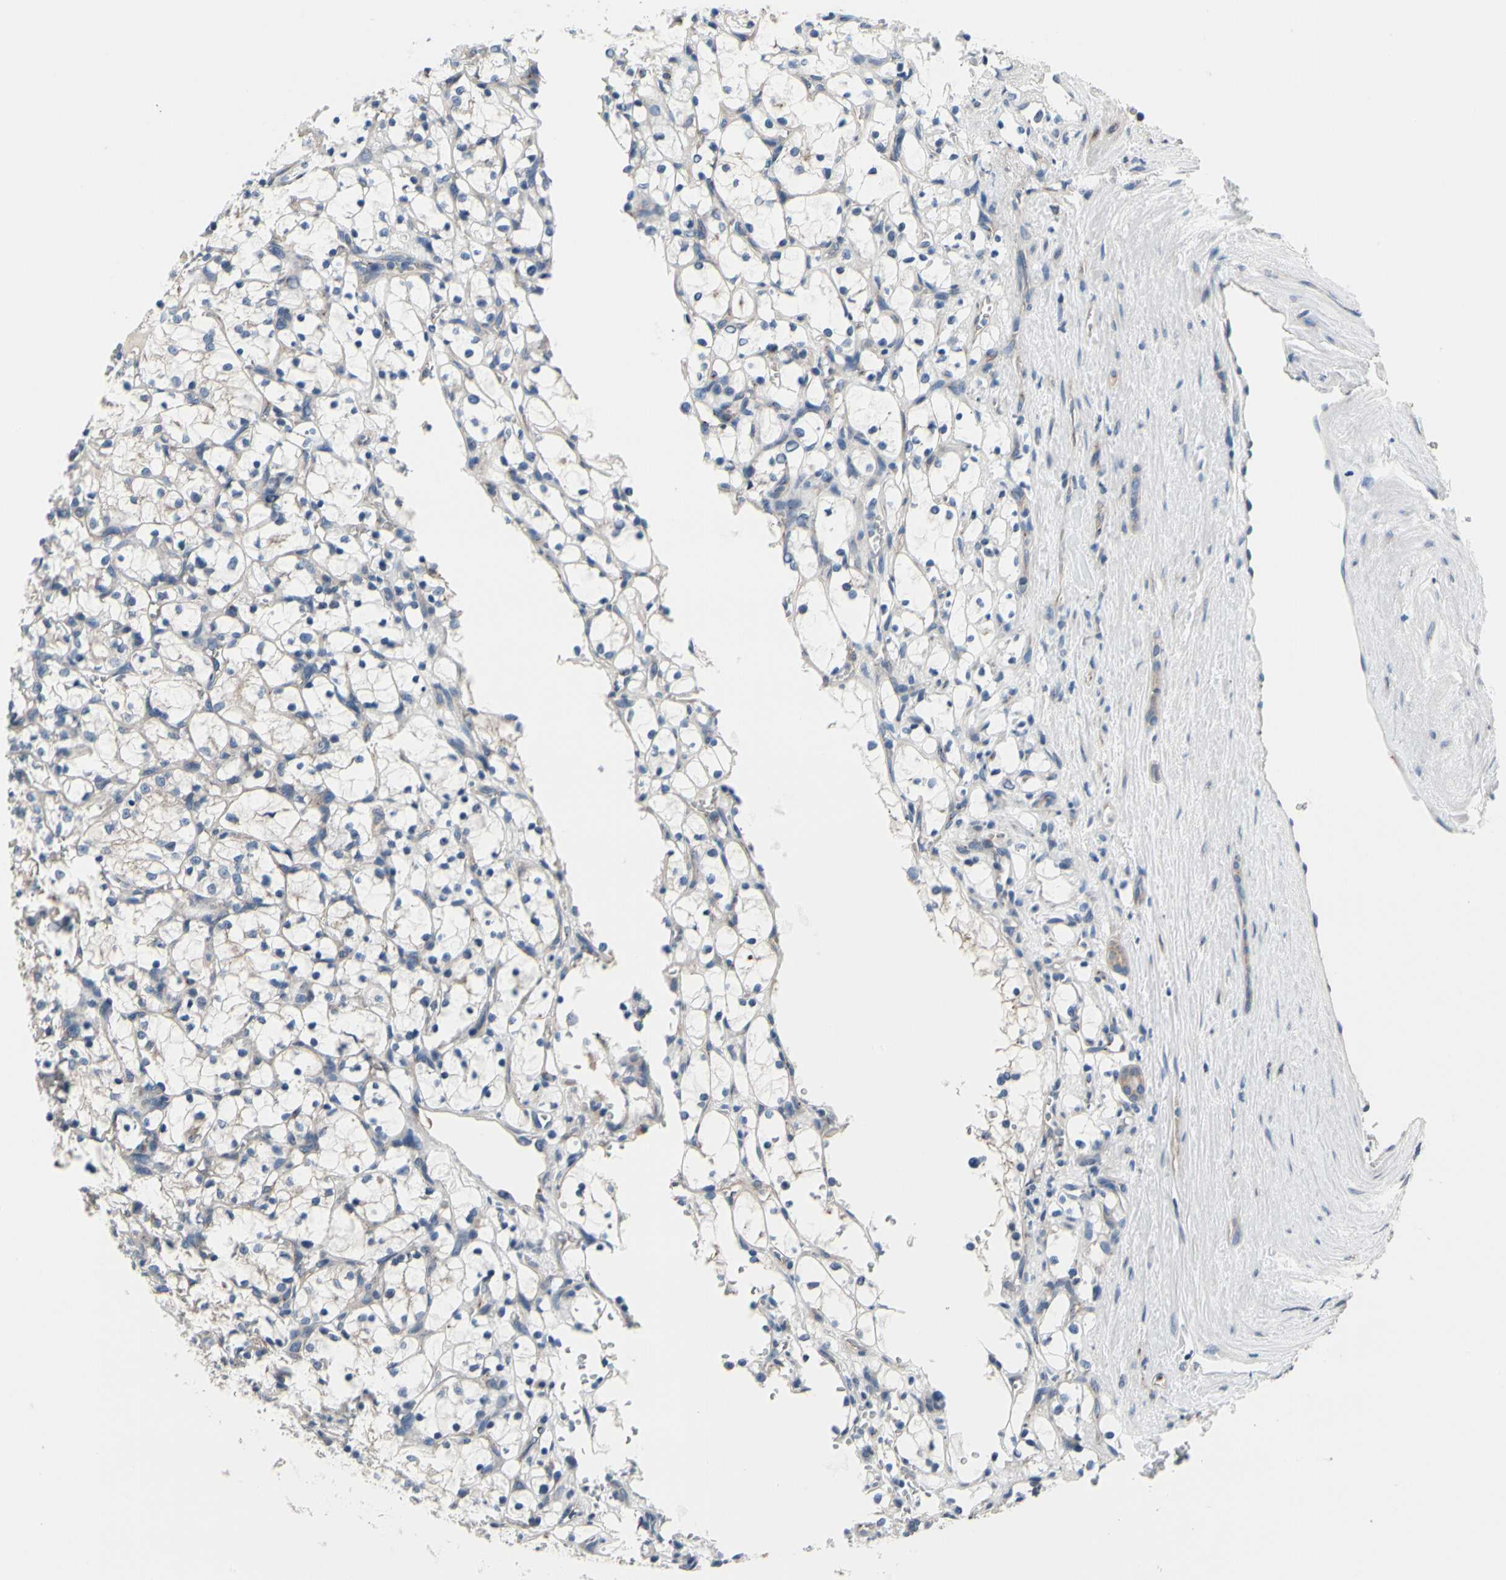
{"staining": {"intensity": "negative", "quantity": "none", "location": "none"}, "tissue": "renal cancer", "cell_type": "Tumor cells", "image_type": "cancer", "snomed": [{"axis": "morphology", "description": "Adenocarcinoma, NOS"}, {"axis": "topography", "description": "Kidney"}], "caption": "The immunohistochemistry photomicrograph has no significant expression in tumor cells of adenocarcinoma (renal) tissue.", "gene": "PRKAR2B", "patient": {"sex": "female", "age": 69}}